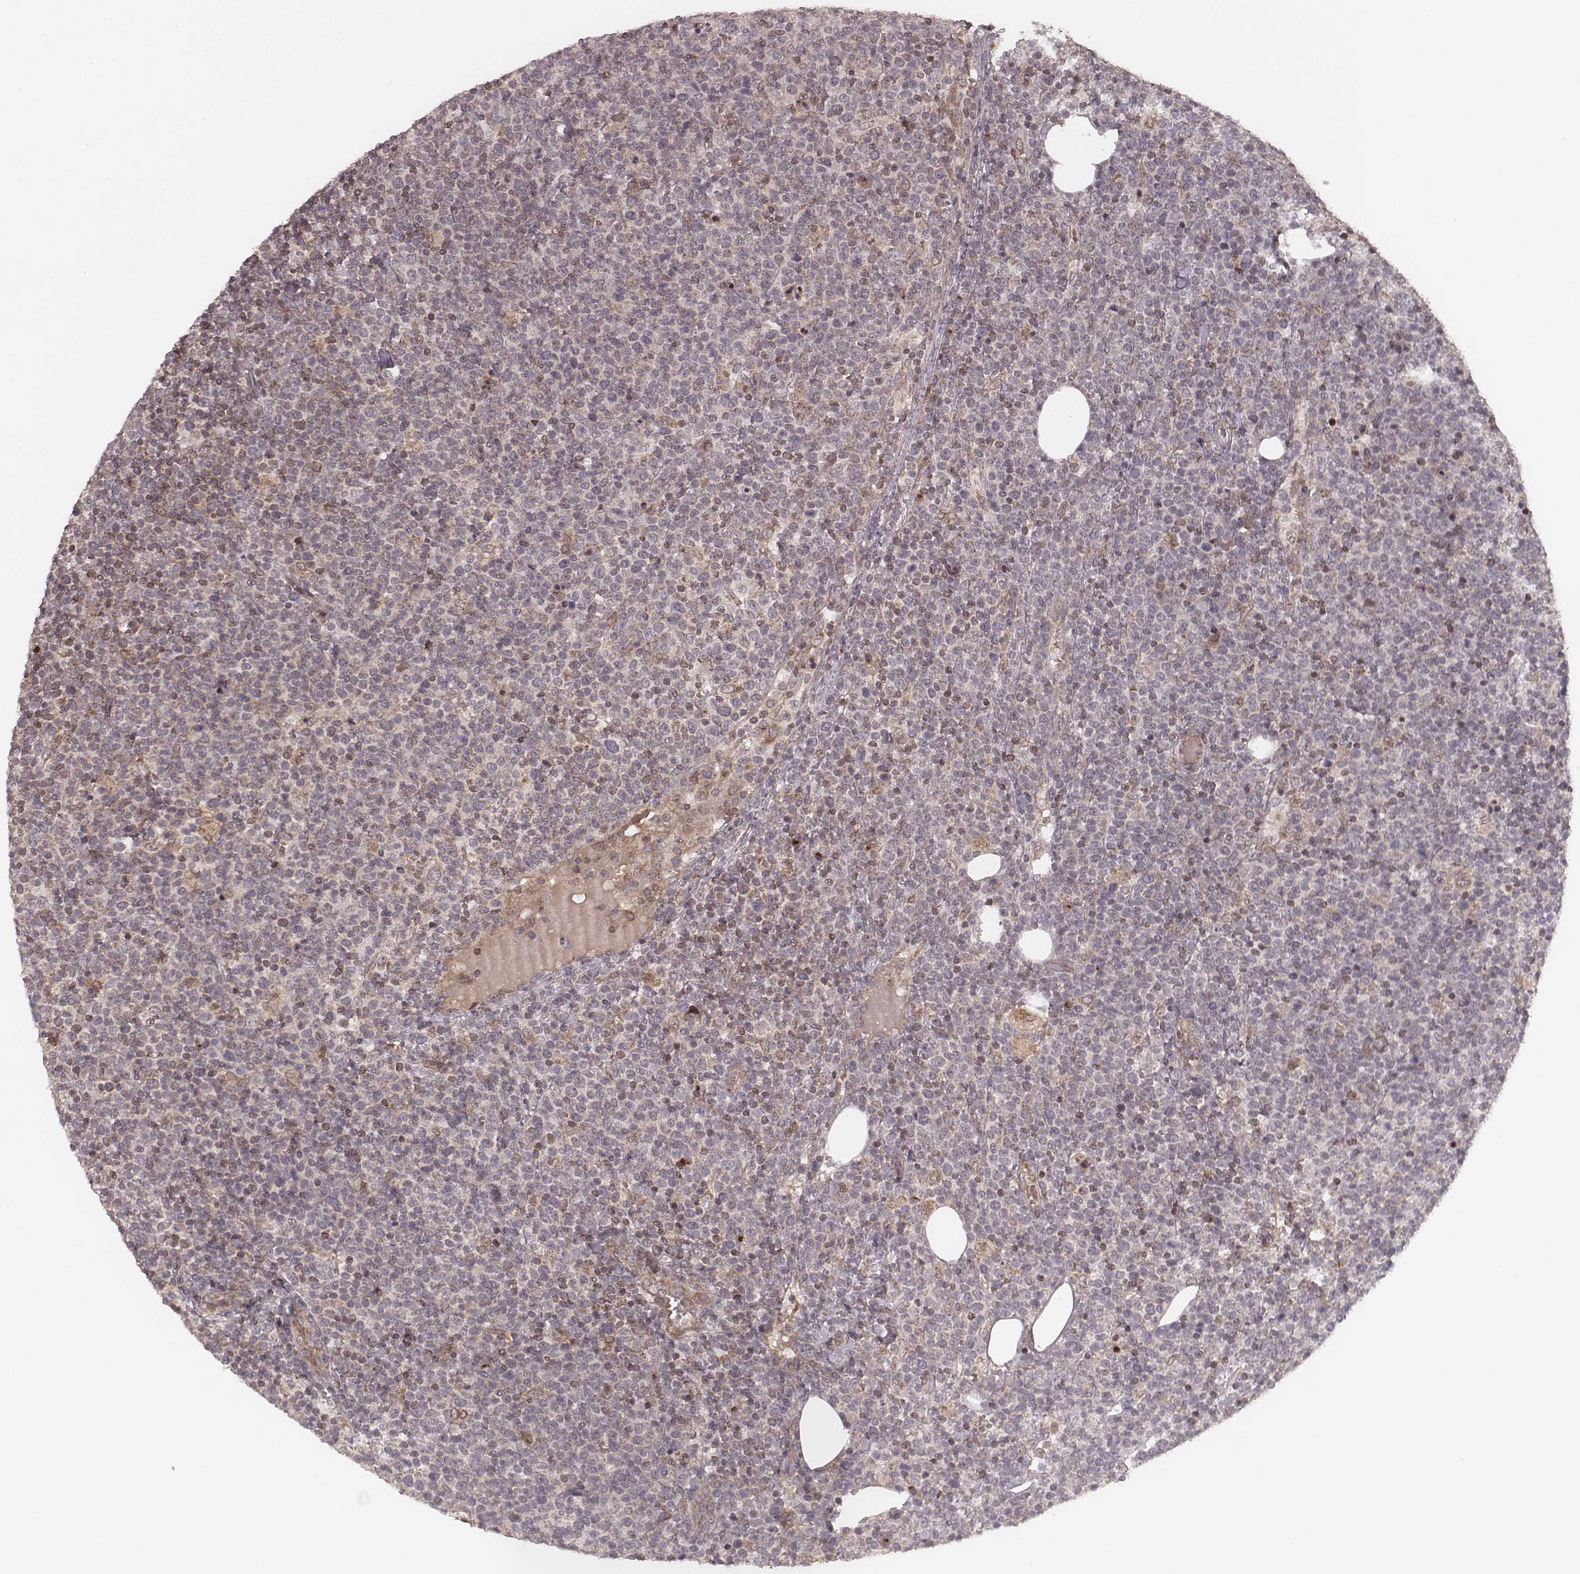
{"staining": {"intensity": "negative", "quantity": "none", "location": "none"}, "tissue": "lymphoma", "cell_type": "Tumor cells", "image_type": "cancer", "snomed": [{"axis": "morphology", "description": "Malignant lymphoma, non-Hodgkin's type, High grade"}, {"axis": "topography", "description": "Lymph node"}], "caption": "High magnification brightfield microscopy of lymphoma stained with DAB (3,3'-diaminobenzidine) (brown) and counterstained with hematoxylin (blue): tumor cells show no significant staining.", "gene": "MYO19", "patient": {"sex": "male", "age": 61}}